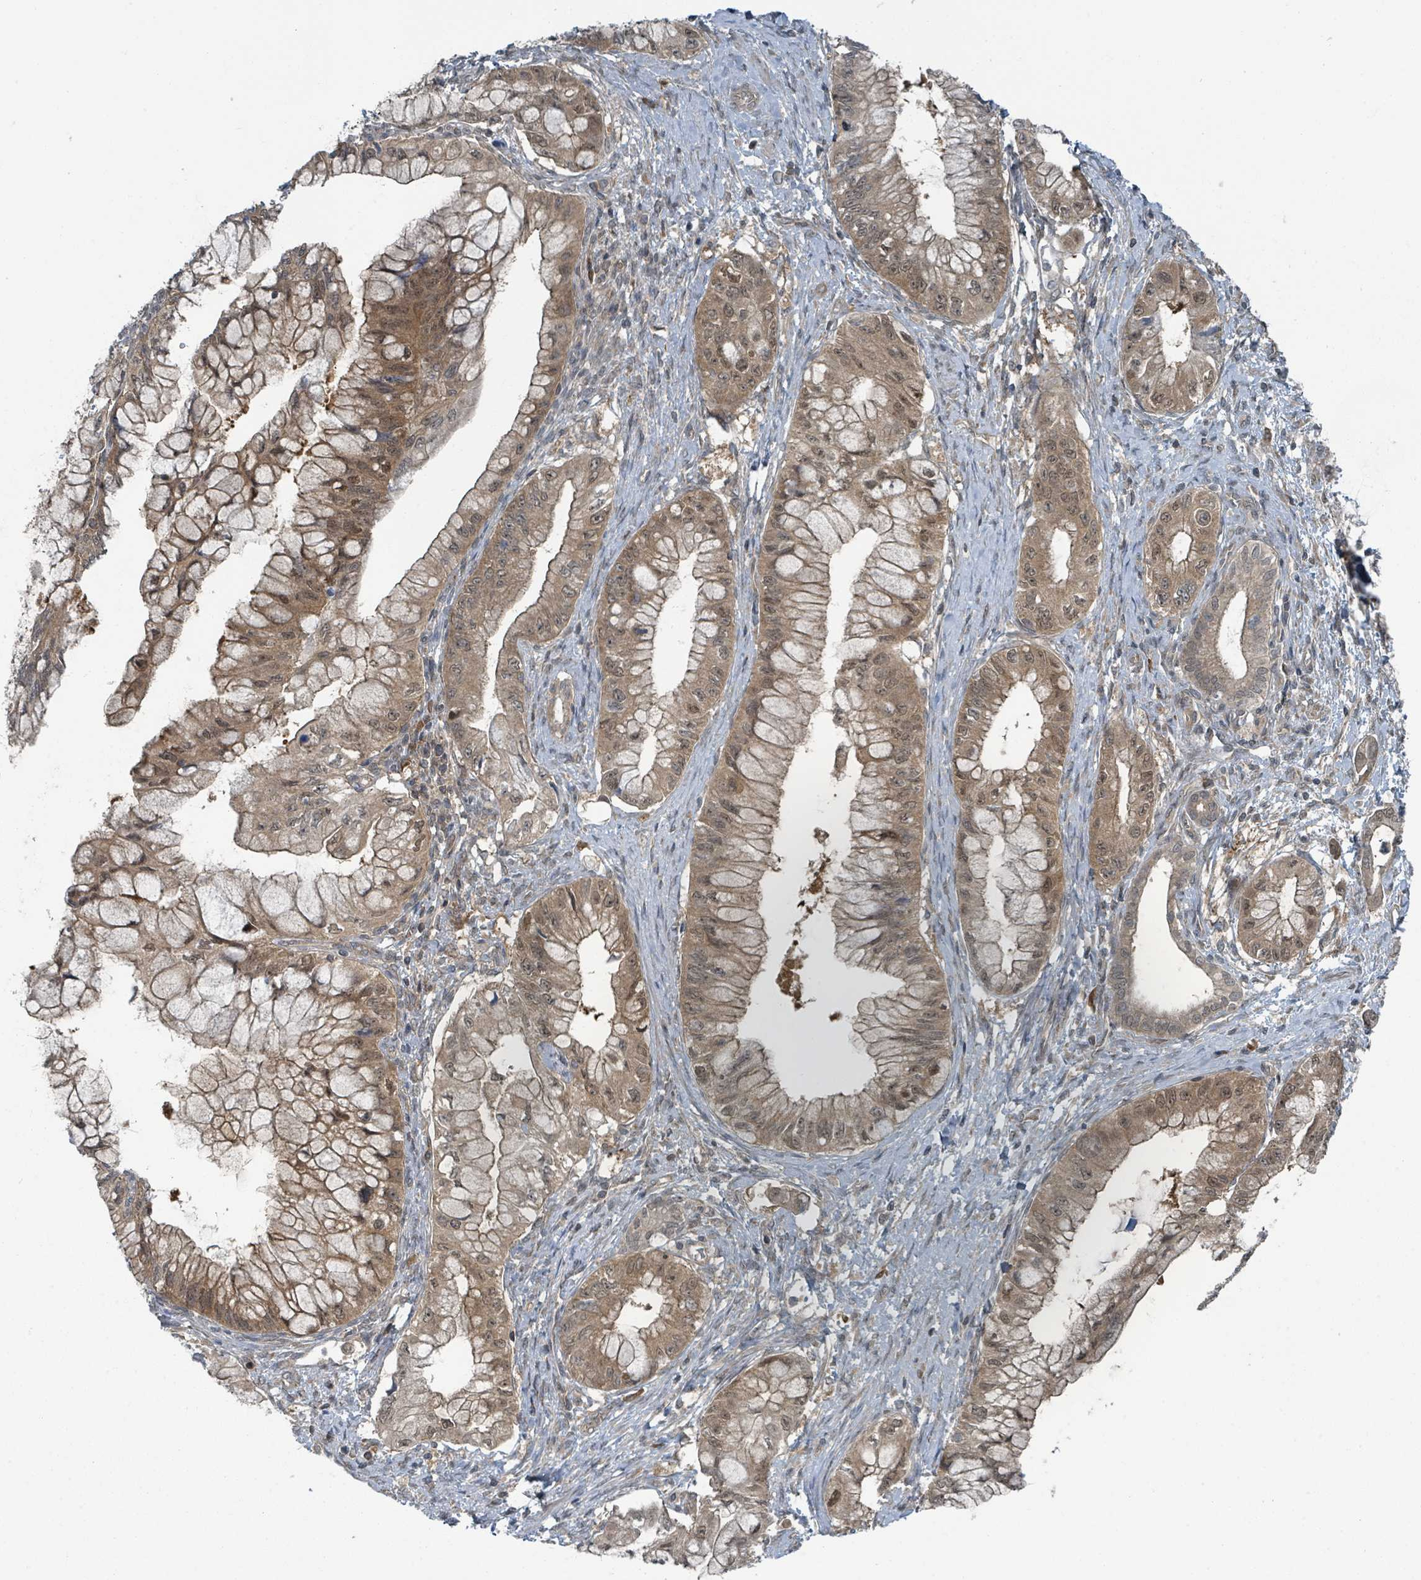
{"staining": {"intensity": "moderate", "quantity": ">75%", "location": "cytoplasmic/membranous,nuclear"}, "tissue": "pancreatic cancer", "cell_type": "Tumor cells", "image_type": "cancer", "snomed": [{"axis": "morphology", "description": "Adenocarcinoma, NOS"}, {"axis": "topography", "description": "Pancreas"}], "caption": "Pancreatic cancer (adenocarcinoma) stained with a protein marker exhibits moderate staining in tumor cells.", "gene": "GOLGA7", "patient": {"sex": "male", "age": 48}}